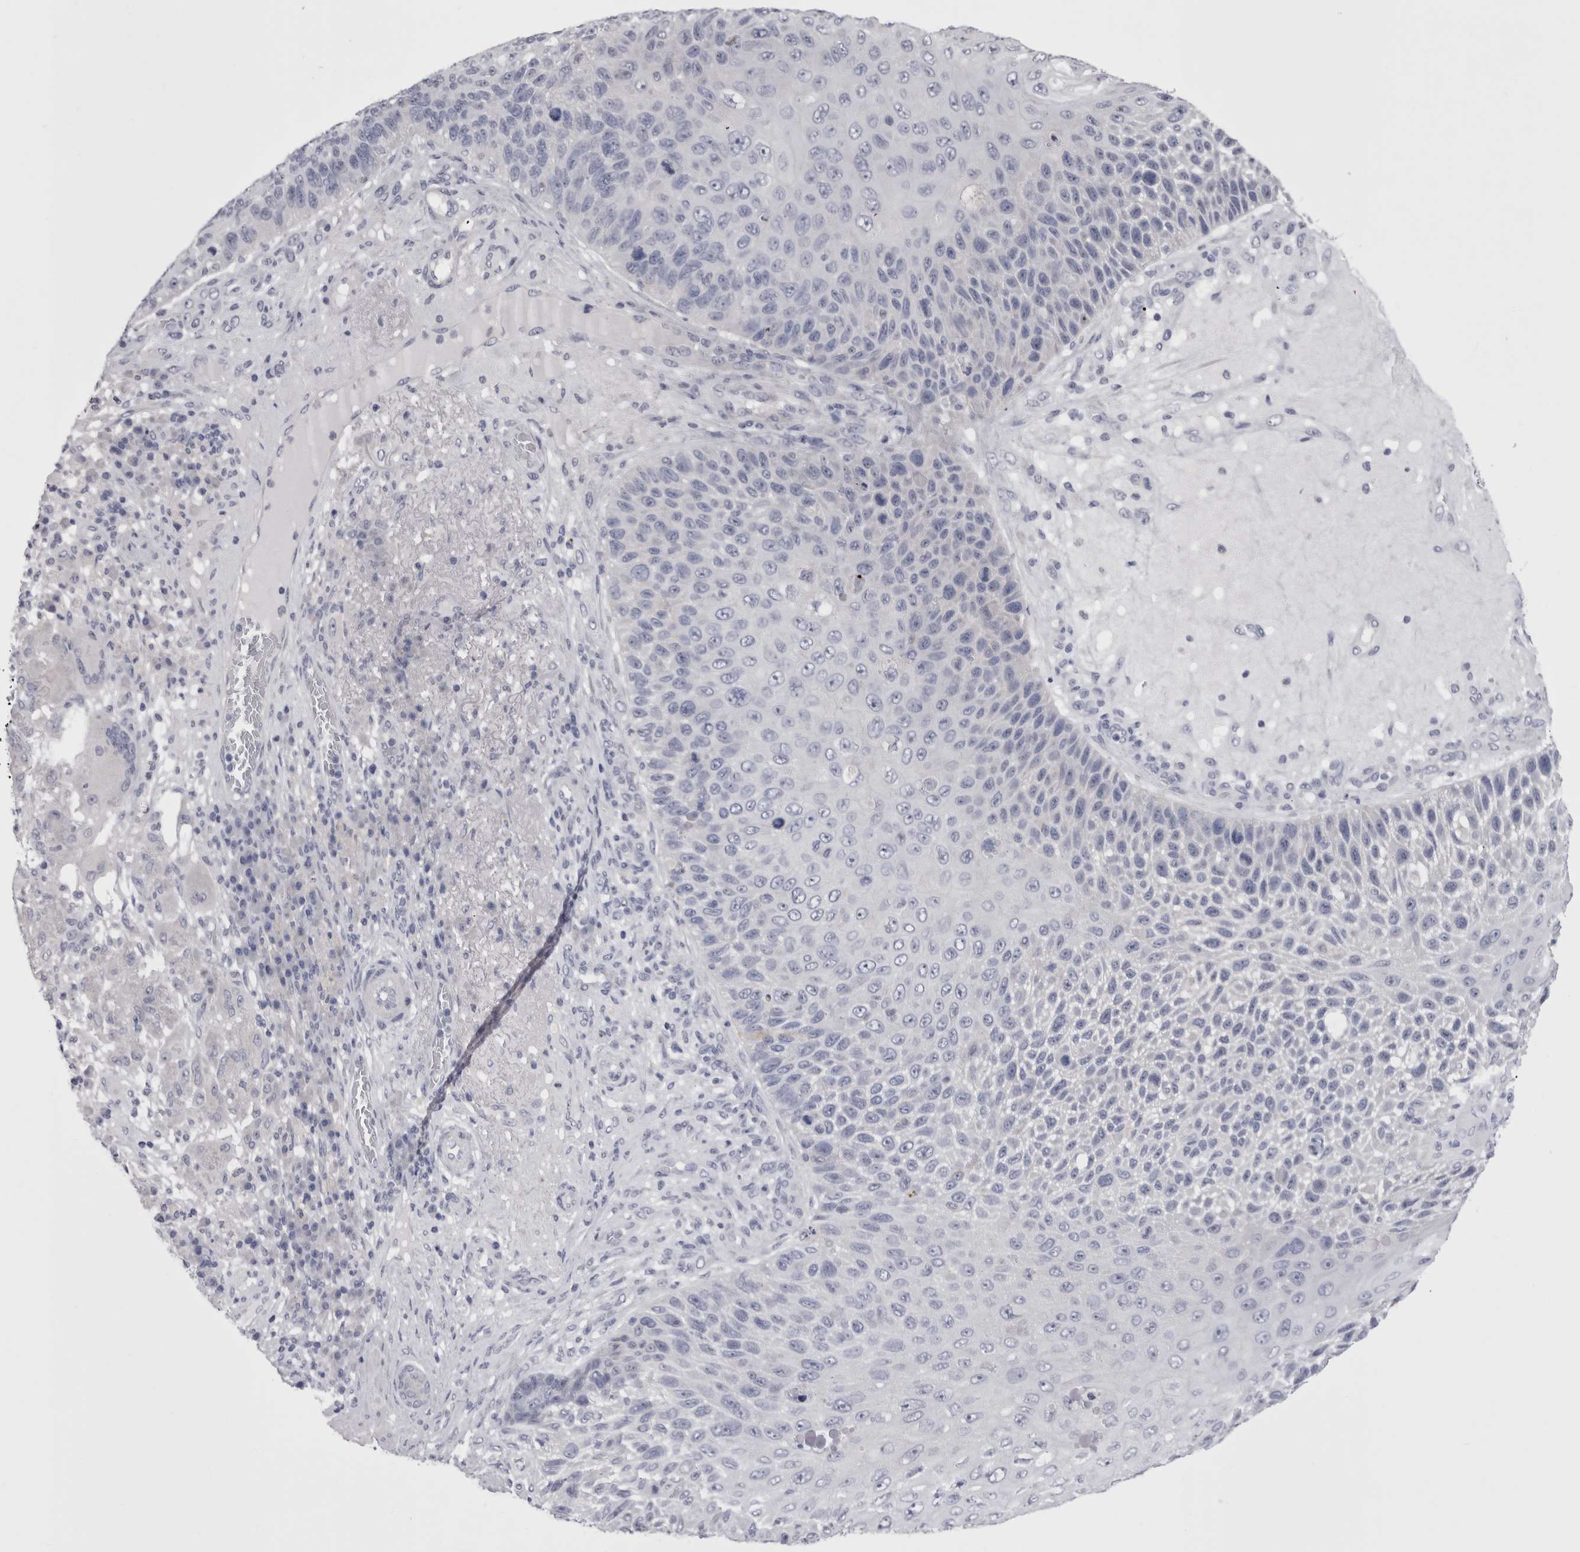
{"staining": {"intensity": "negative", "quantity": "none", "location": "none"}, "tissue": "skin cancer", "cell_type": "Tumor cells", "image_type": "cancer", "snomed": [{"axis": "morphology", "description": "Squamous cell carcinoma, NOS"}, {"axis": "topography", "description": "Skin"}], "caption": "Immunohistochemistry of squamous cell carcinoma (skin) demonstrates no positivity in tumor cells.", "gene": "PWP2", "patient": {"sex": "female", "age": 88}}